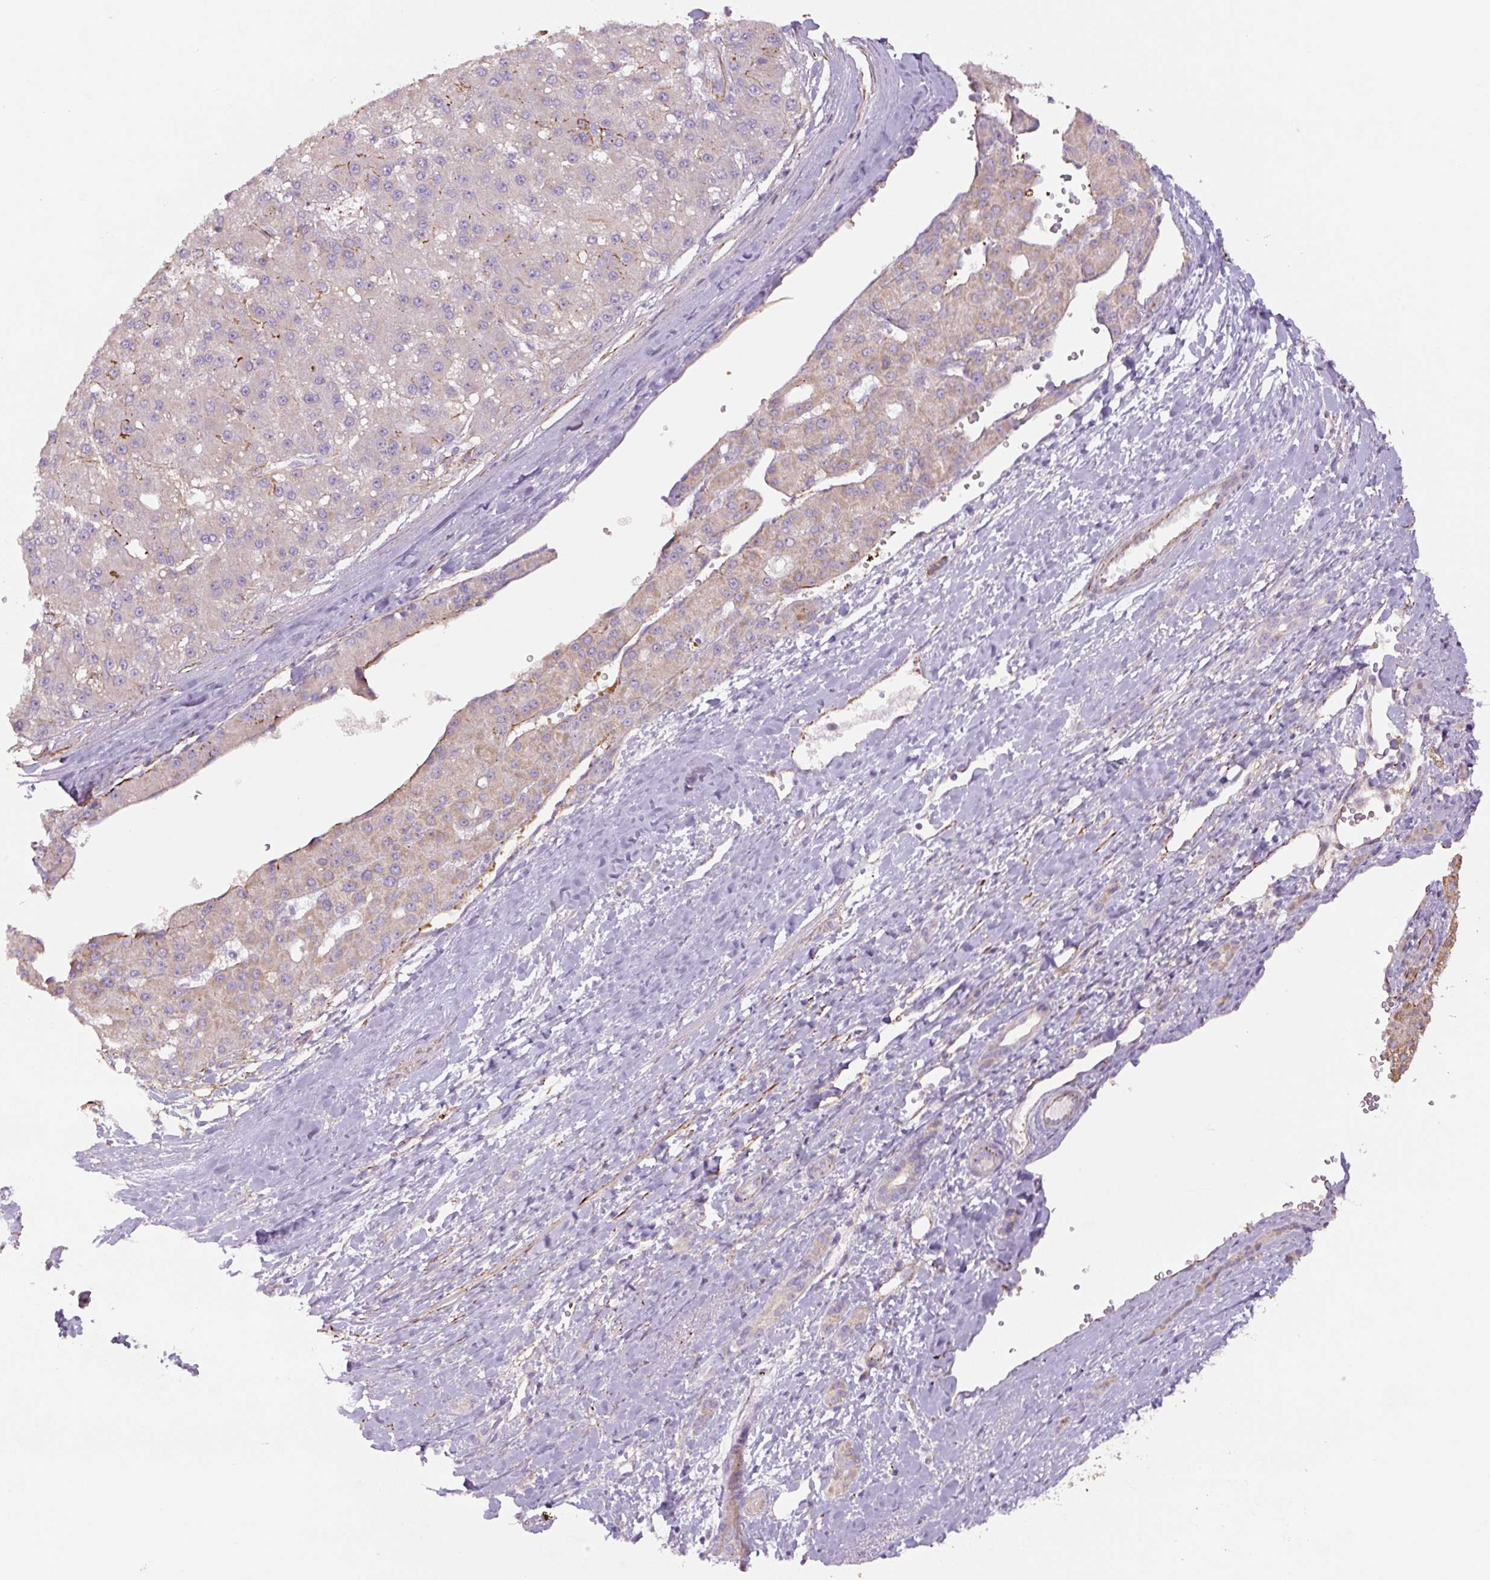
{"staining": {"intensity": "moderate", "quantity": "25%-75%", "location": "cytoplasmic/membranous"}, "tissue": "liver cancer", "cell_type": "Tumor cells", "image_type": "cancer", "snomed": [{"axis": "morphology", "description": "Carcinoma, Hepatocellular, NOS"}, {"axis": "topography", "description": "Liver"}], "caption": "Moderate cytoplasmic/membranous positivity for a protein is seen in about 25%-75% of tumor cells of liver cancer using IHC.", "gene": "CCNI2", "patient": {"sex": "male", "age": 67}}